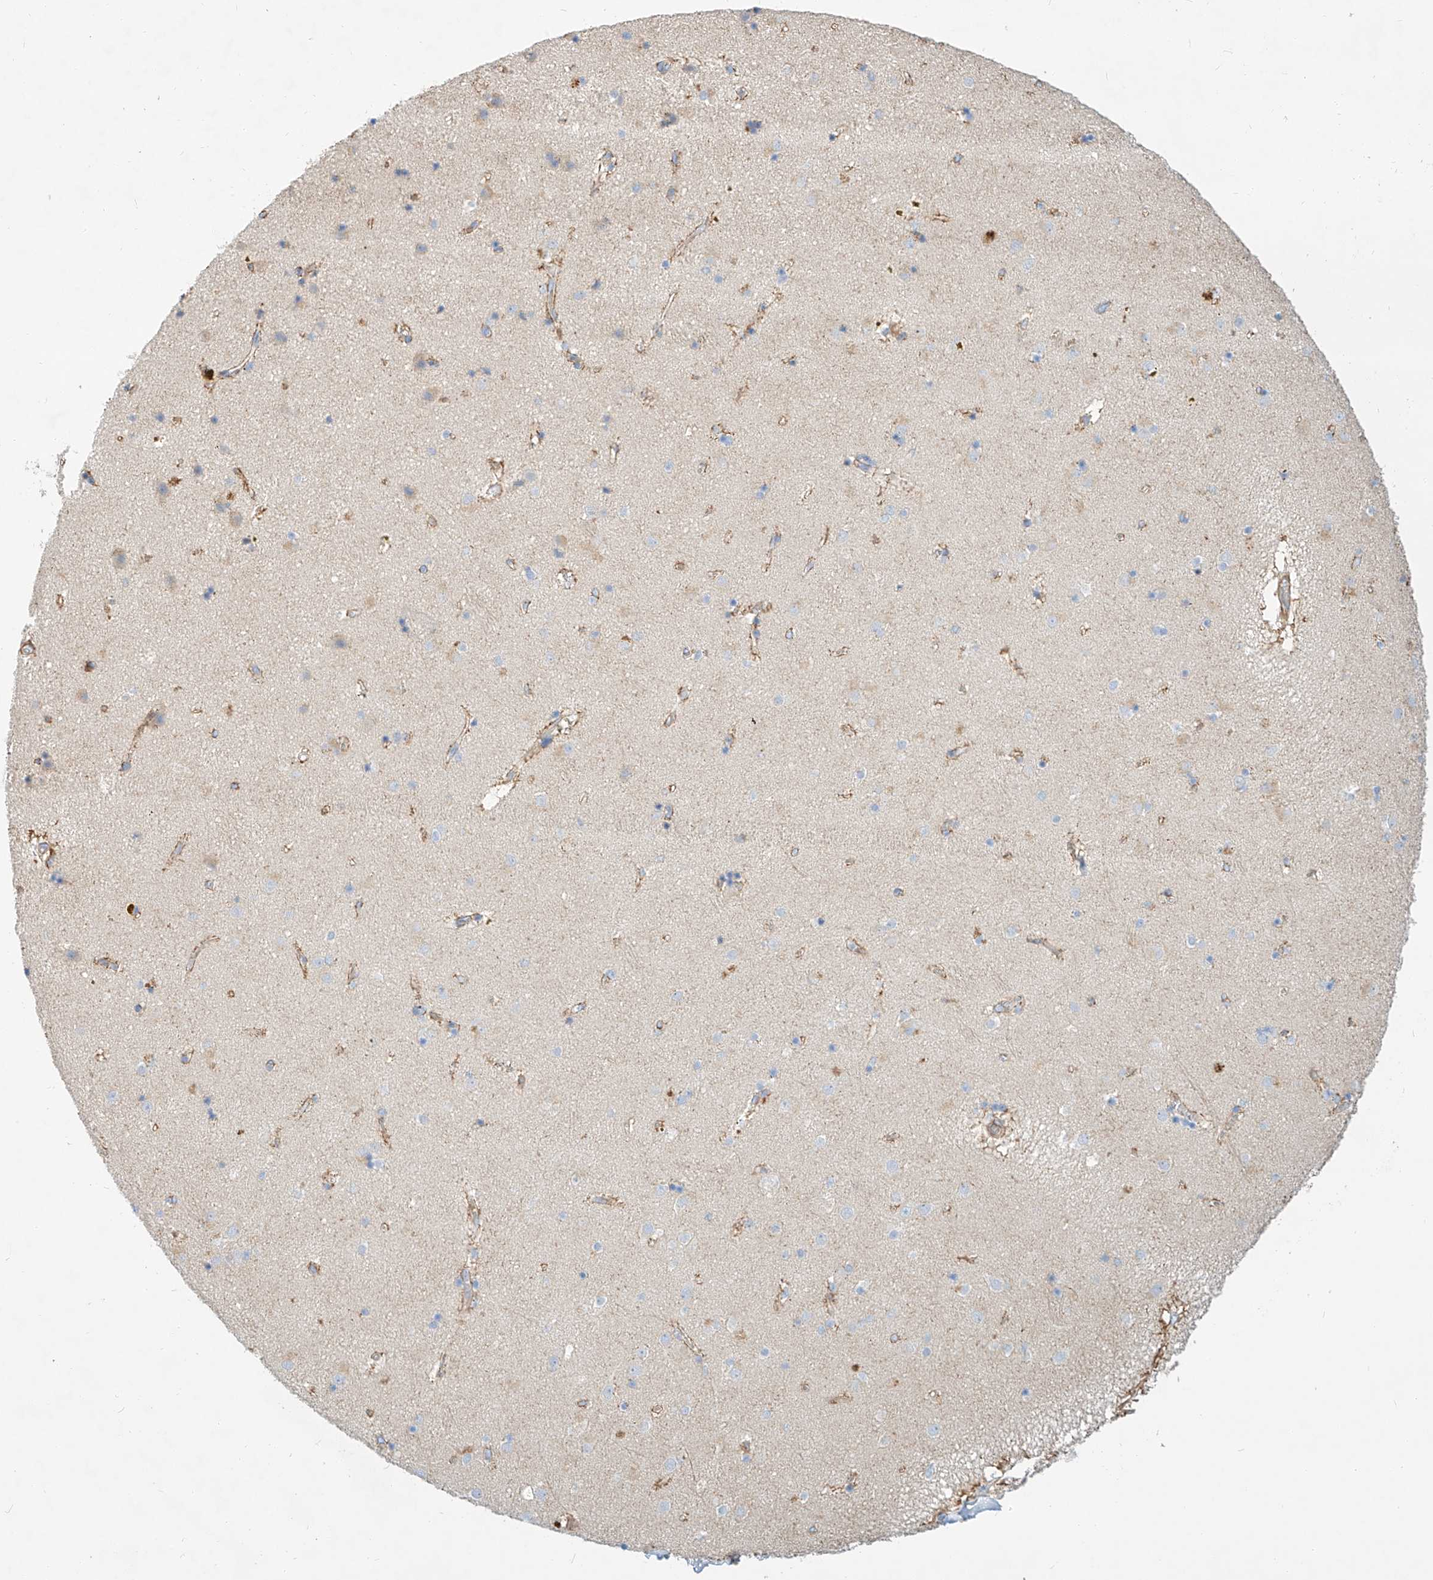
{"staining": {"intensity": "negative", "quantity": "none", "location": "none"}, "tissue": "caudate", "cell_type": "Glial cells", "image_type": "normal", "snomed": [{"axis": "morphology", "description": "Normal tissue, NOS"}, {"axis": "topography", "description": "Lateral ventricle wall"}], "caption": "This is an immunohistochemistry (IHC) photomicrograph of unremarkable human caudate. There is no positivity in glial cells.", "gene": "KCNH5", "patient": {"sex": "male", "age": 70}}